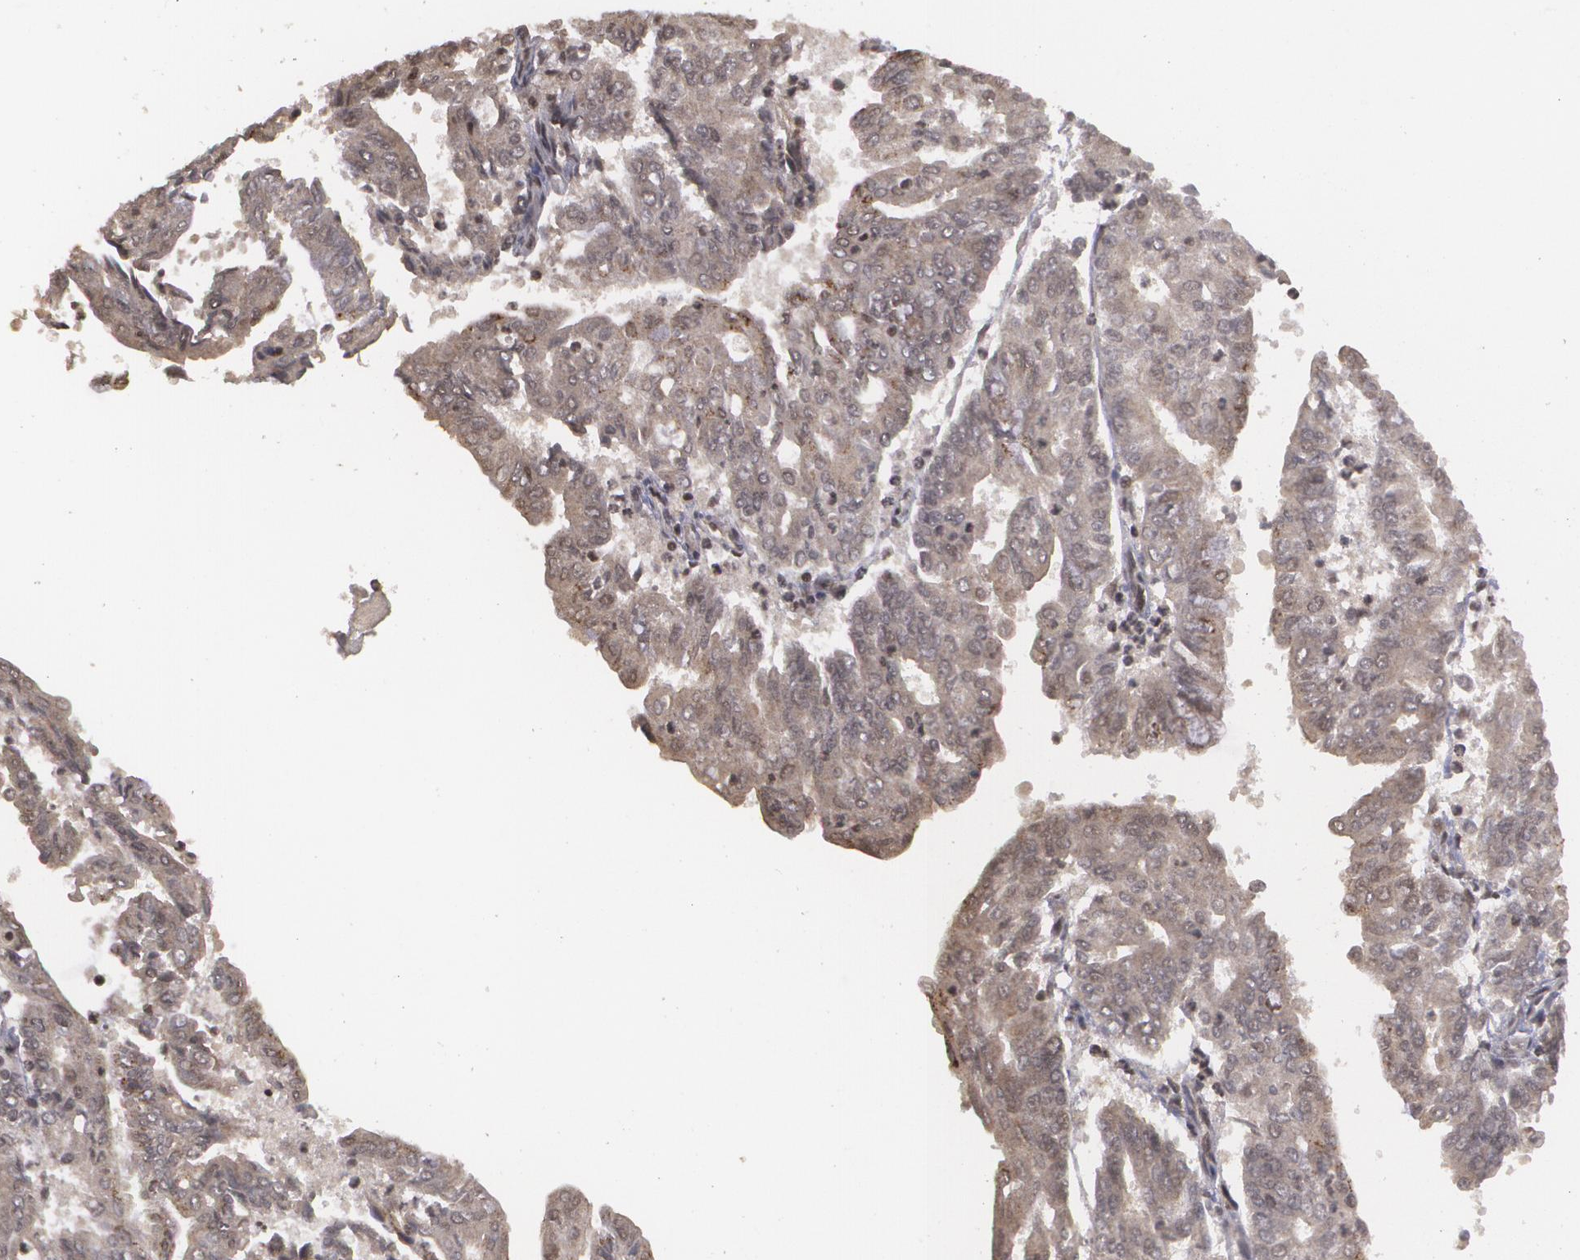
{"staining": {"intensity": "weak", "quantity": ">75%", "location": "cytoplasmic/membranous,nuclear"}, "tissue": "endometrial cancer", "cell_type": "Tumor cells", "image_type": "cancer", "snomed": [{"axis": "morphology", "description": "Adenocarcinoma, NOS"}, {"axis": "topography", "description": "Endometrium"}], "caption": "Immunohistochemistry (IHC) histopathology image of adenocarcinoma (endometrial) stained for a protein (brown), which displays low levels of weak cytoplasmic/membranous and nuclear positivity in approximately >75% of tumor cells.", "gene": "RXRB", "patient": {"sex": "female", "age": 79}}